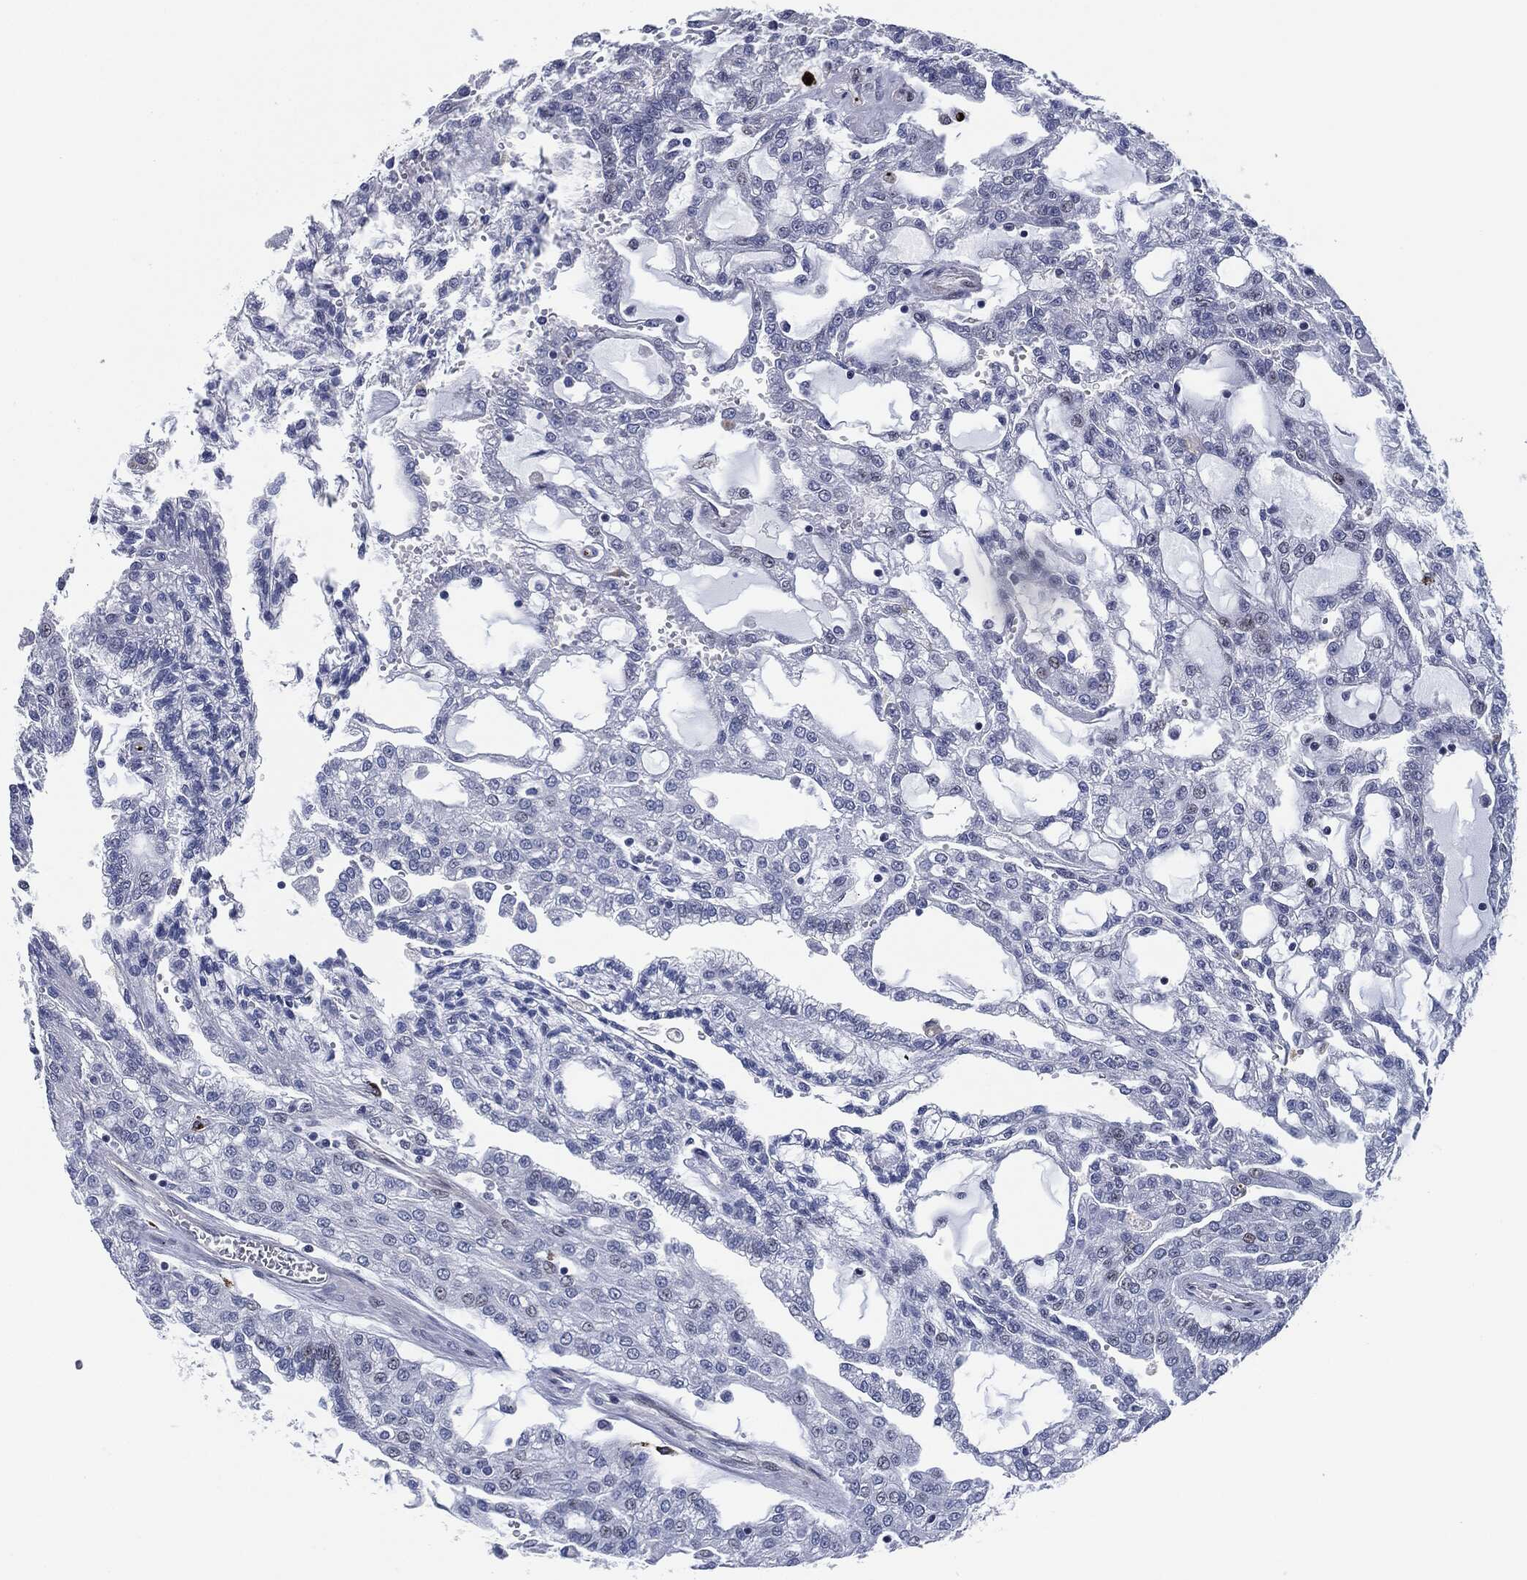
{"staining": {"intensity": "weak", "quantity": "<25%", "location": "nuclear"}, "tissue": "renal cancer", "cell_type": "Tumor cells", "image_type": "cancer", "snomed": [{"axis": "morphology", "description": "Adenocarcinoma, NOS"}, {"axis": "topography", "description": "Kidney"}], "caption": "IHC of human renal adenocarcinoma displays no staining in tumor cells.", "gene": "MPO", "patient": {"sex": "male", "age": 63}}